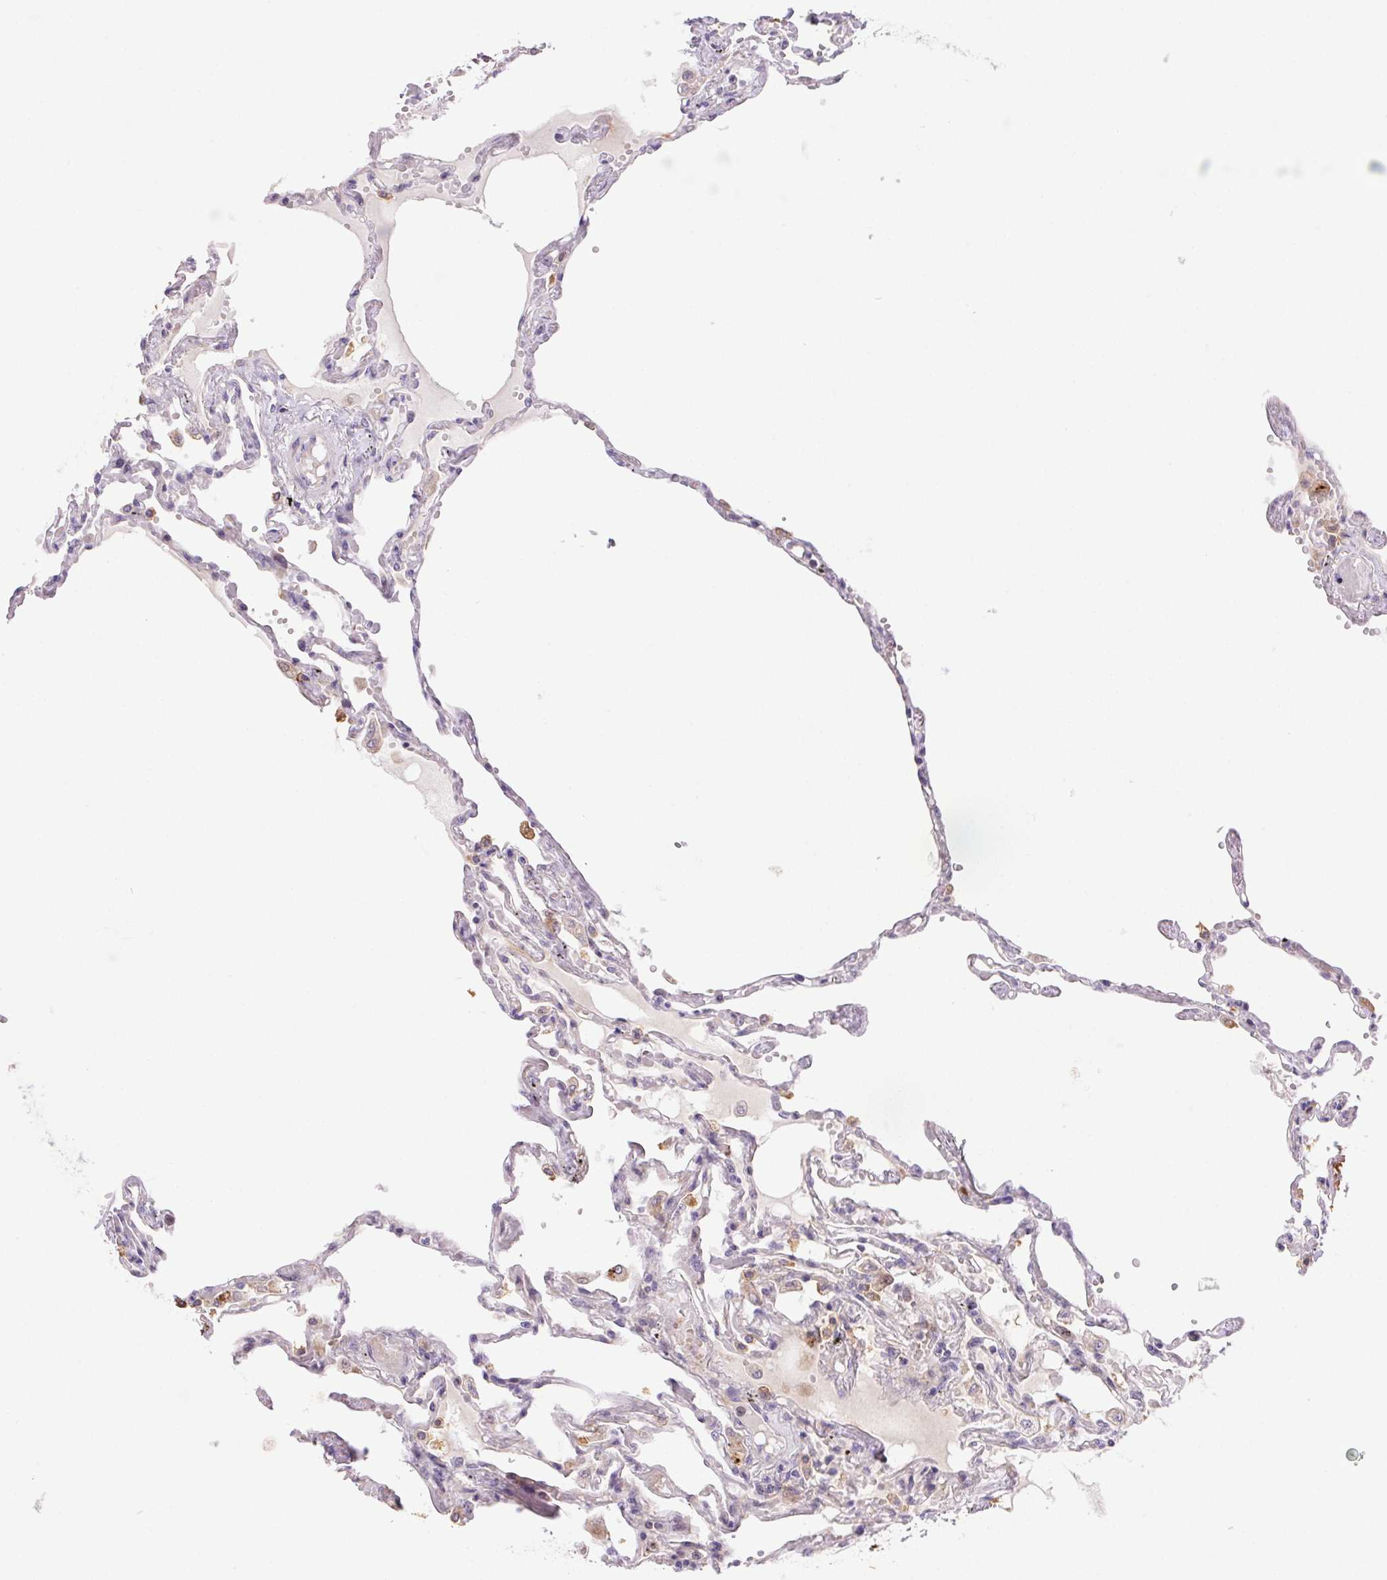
{"staining": {"intensity": "negative", "quantity": "none", "location": "none"}, "tissue": "lung", "cell_type": "Alveolar cells", "image_type": "normal", "snomed": [{"axis": "morphology", "description": "Normal tissue, NOS"}, {"axis": "morphology", "description": "Adenocarcinoma, NOS"}, {"axis": "topography", "description": "Cartilage tissue"}, {"axis": "topography", "description": "Lung"}], "caption": "Histopathology image shows no protein positivity in alveolar cells of unremarkable lung.", "gene": "LRRTM1", "patient": {"sex": "female", "age": 67}}